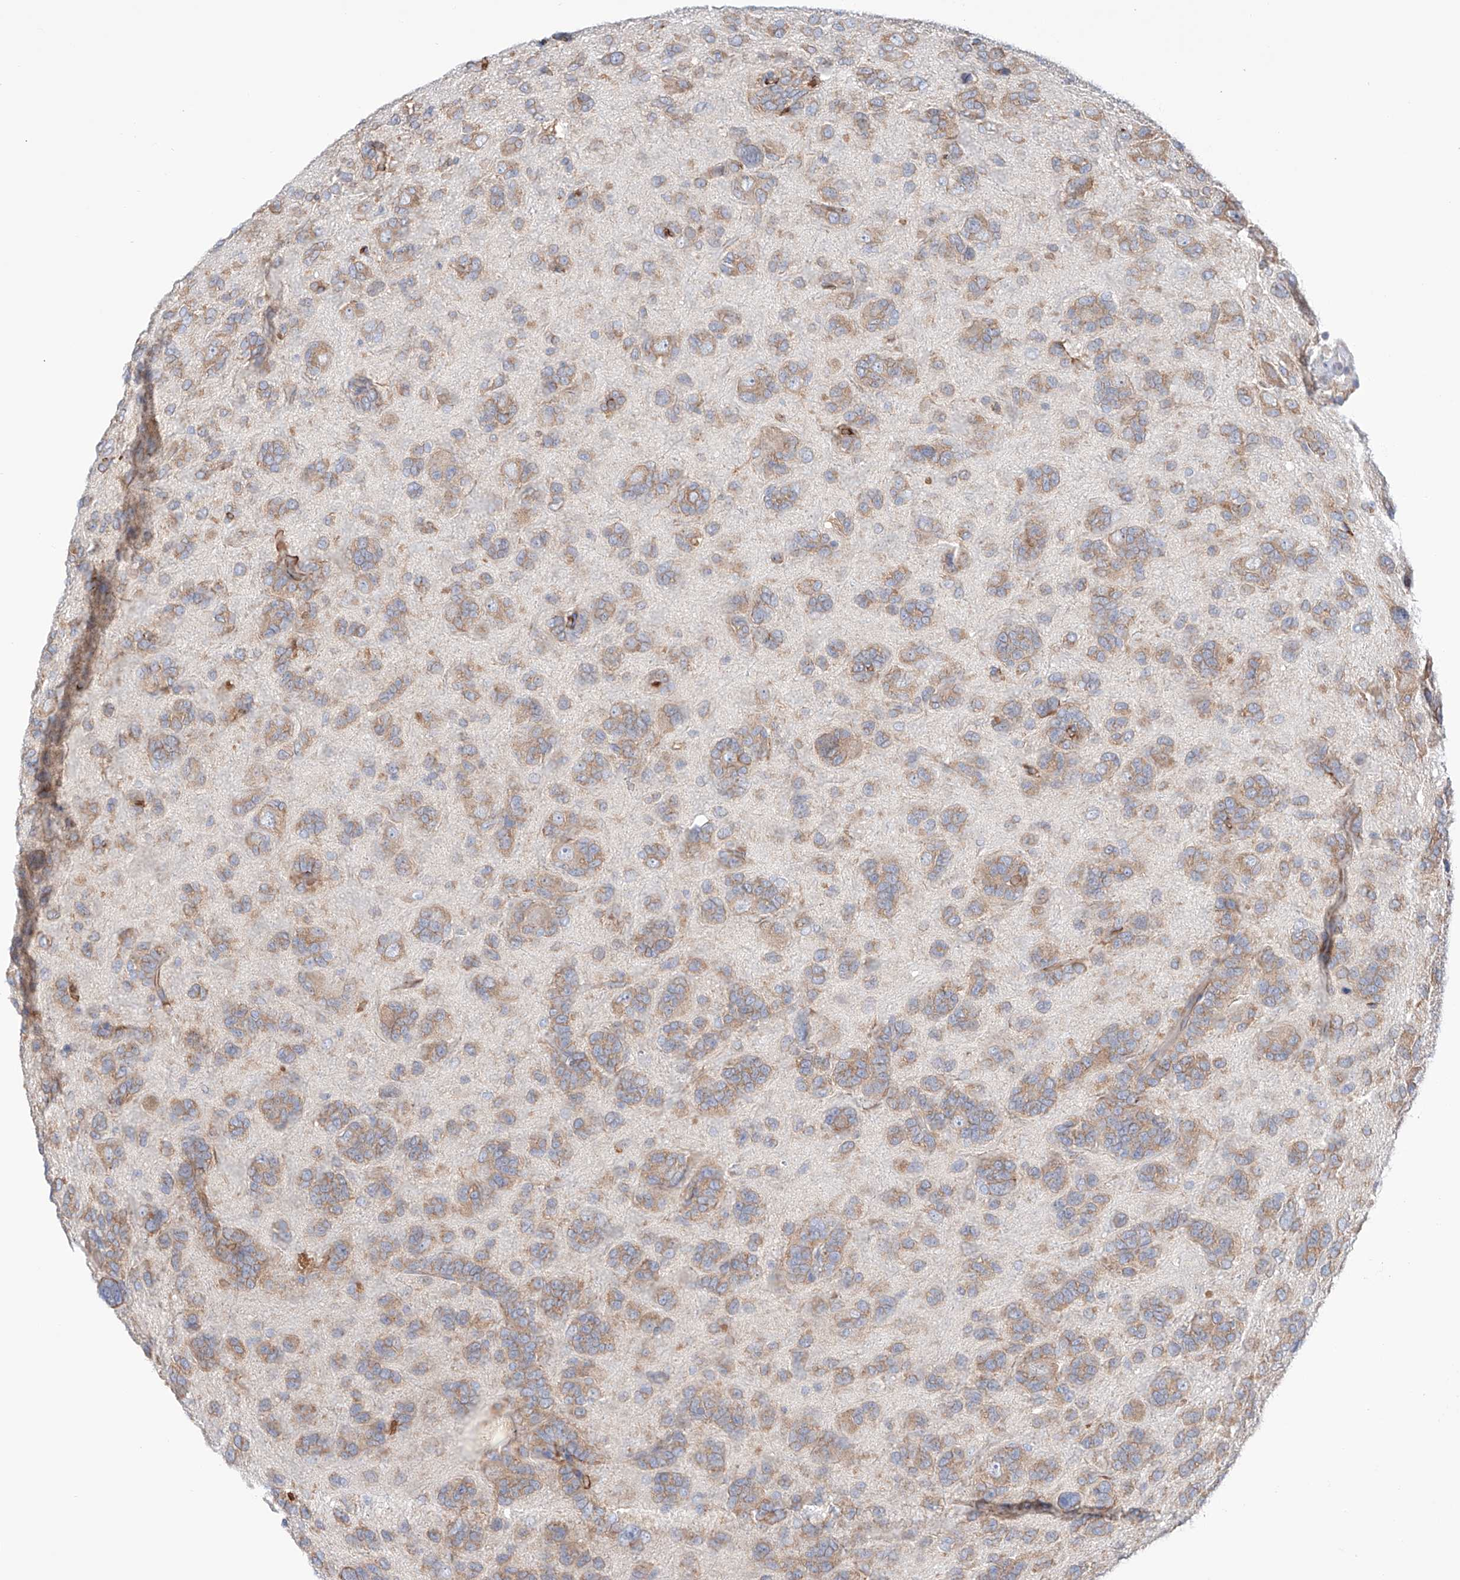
{"staining": {"intensity": "weak", "quantity": ">75%", "location": "cytoplasmic/membranous"}, "tissue": "glioma", "cell_type": "Tumor cells", "image_type": "cancer", "snomed": [{"axis": "morphology", "description": "Glioma, malignant, High grade"}, {"axis": "topography", "description": "Brain"}], "caption": "Immunohistochemistry of human glioma exhibits low levels of weak cytoplasmic/membranous positivity in about >75% of tumor cells. The staining was performed using DAB, with brown indicating positive protein expression. Nuclei are stained blue with hematoxylin.", "gene": "PGGT1B", "patient": {"sex": "female", "age": 59}}